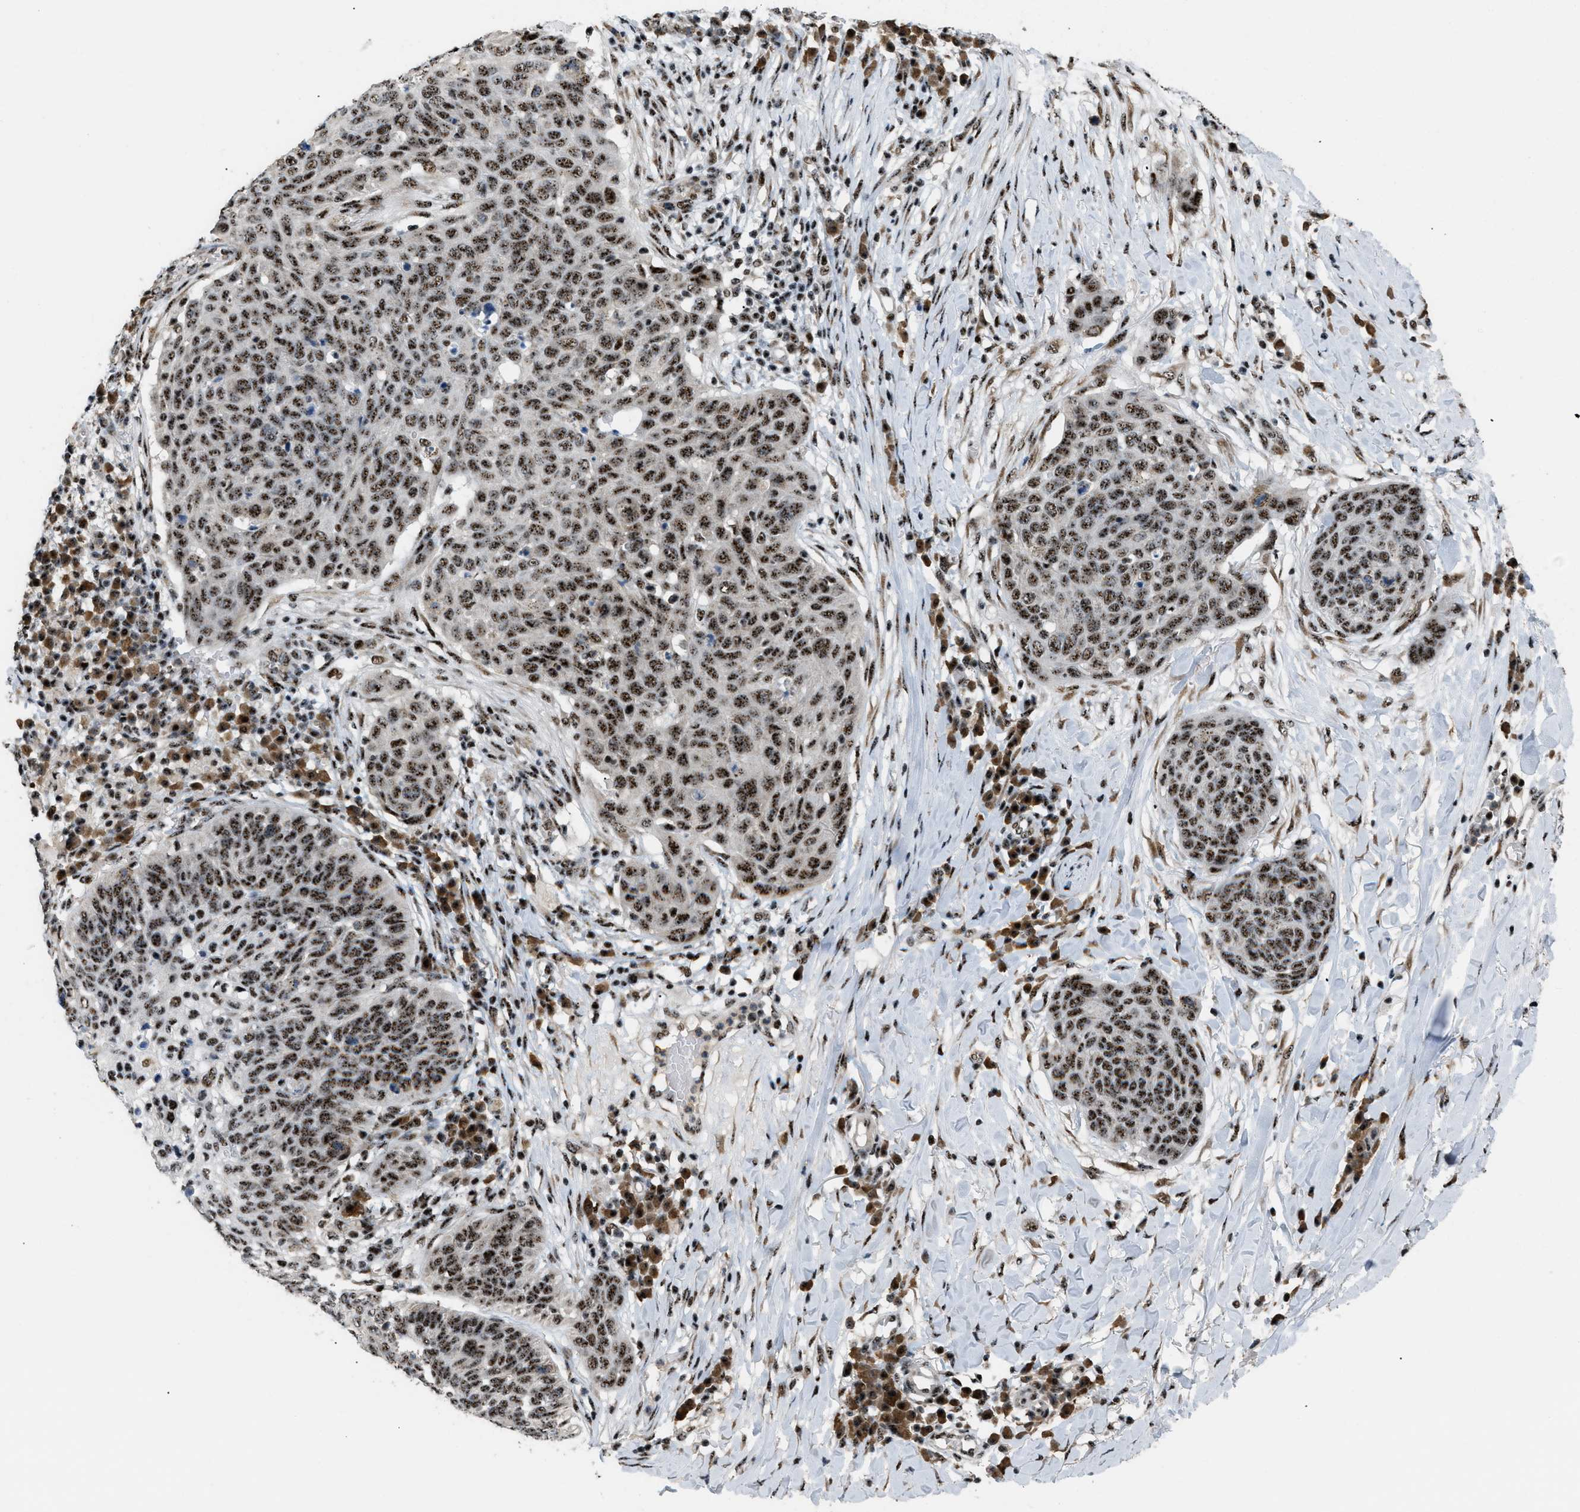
{"staining": {"intensity": "strong", "quantity": ">75%", "location": "nuclear"}, "tissue": "skin cancer", "cell_type": "Tumor cells", "image_type": "cancer", "snomed": [{"axis": "morphology", "description": "Squamous cell carcinoma in situ, NOS"}, {"axis": "morphology", "description": "Squamous cell carcinoma, NOS"}, {"axis": "topography", "description": "Skin"}], "caption": "A high amount of strong nuclear expression is identified in about >75% of tumor cells in skin squamous cell carcinoma in situ tissue.", "gene": "CDR2", "patient": {"sex": "male", "age": 93}}